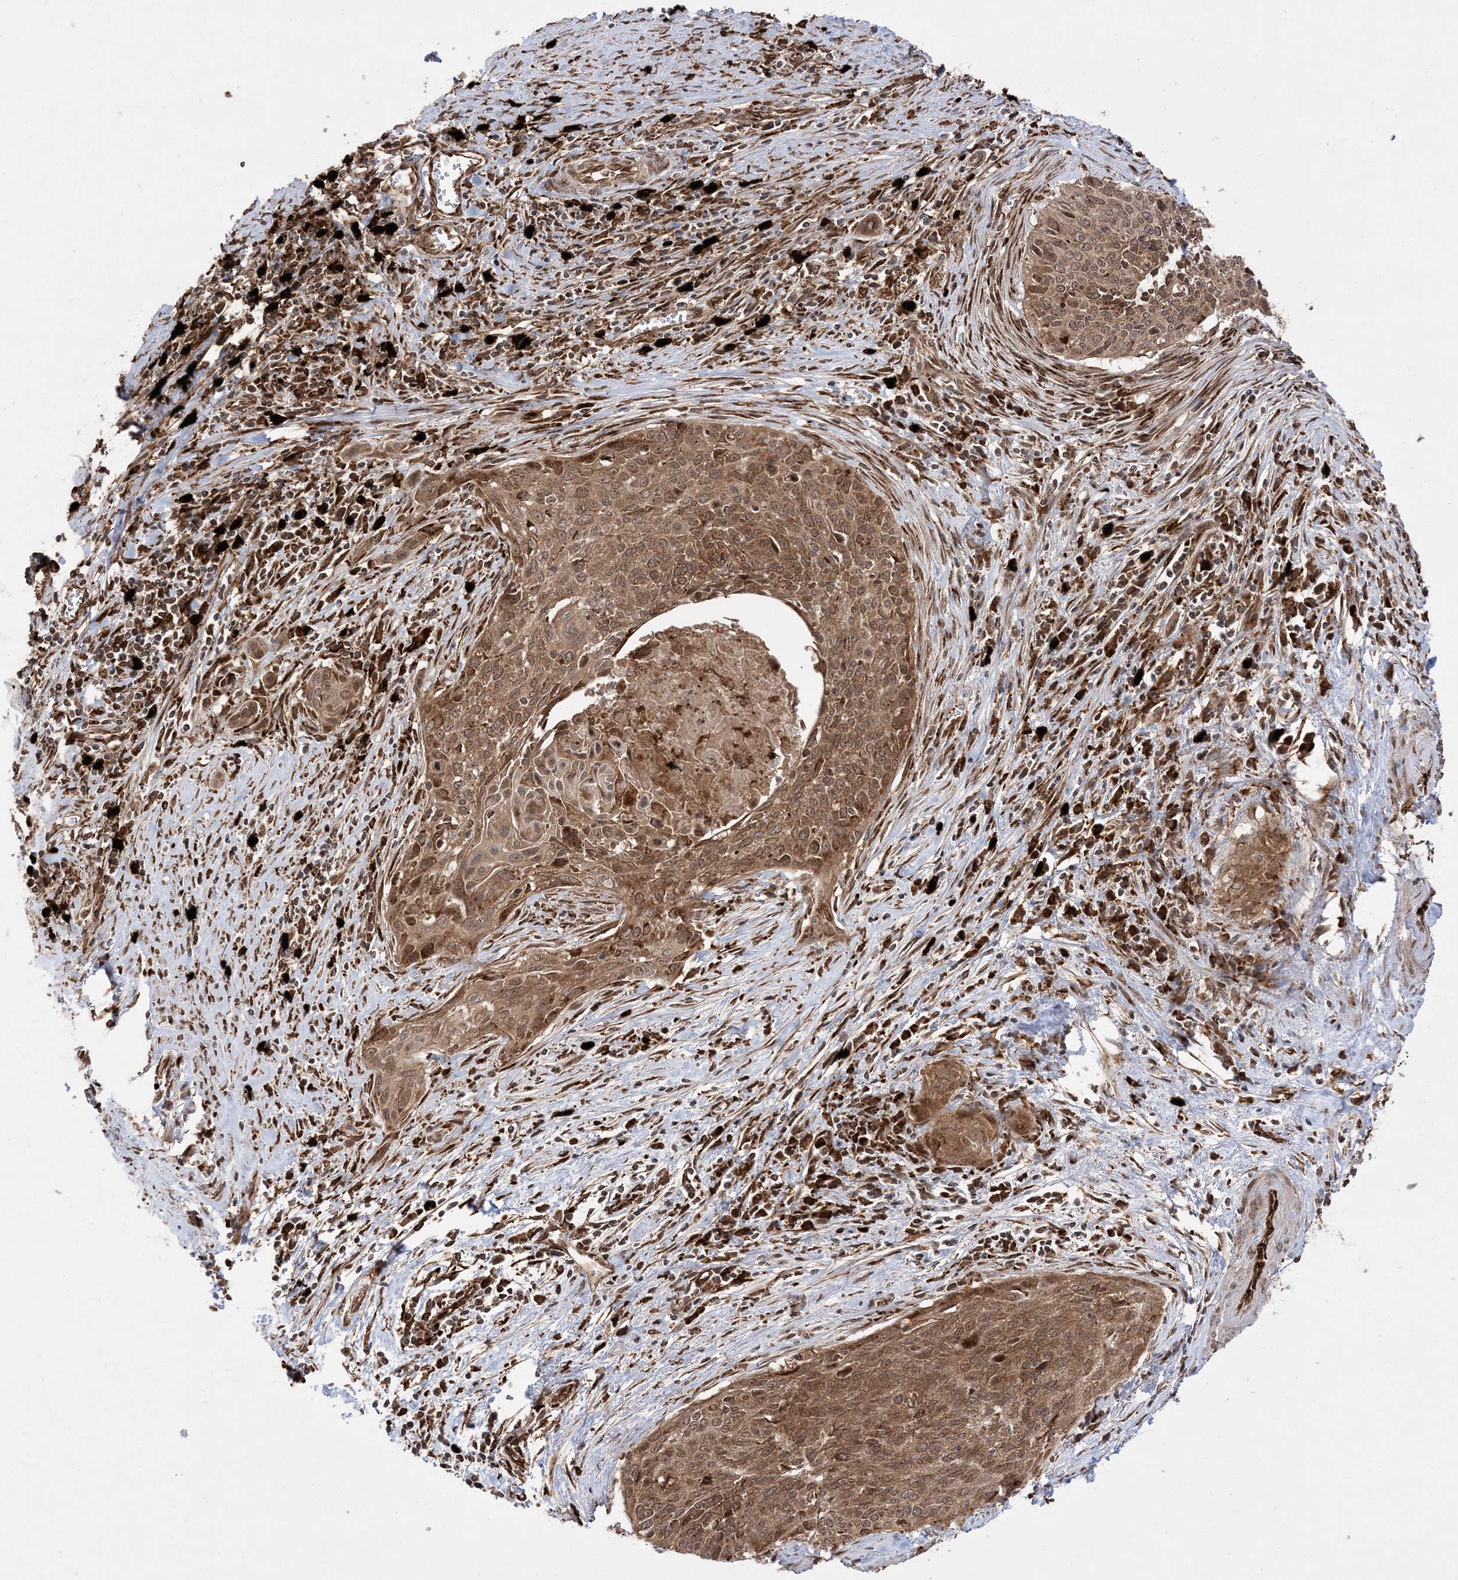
{"staining": {"intensity": "moderate", "quantity": ">75%", "location": "cytoplasmic/membranous,nuclear"}, "tissue": "cervical cancer", "cell_type": "Tumor cells", "image_type": "cancer", "snomed": [{"axis": "morphology", "description": "Squamous cell carcinoma, NOS"}, {"axis": "topography", "description": "Cervix"}], "caption": "Immunohistochemistry (IHC) (DAB (3,3'-diaminobenzidine)) staining of cervical cancer (squamous cell carcinoma) exhibits moderate cytoplasmic/membranous and nuclear protein staining in approximately >75% of tumor cells. (Stains: DAB (3,3'-diaminobenzidine) in brown, nuclei in blue, Microscopy: brightfield microscopy at high magnification).", "gene": "EPC2", "patient": {"sex": "female", "age": 55}}